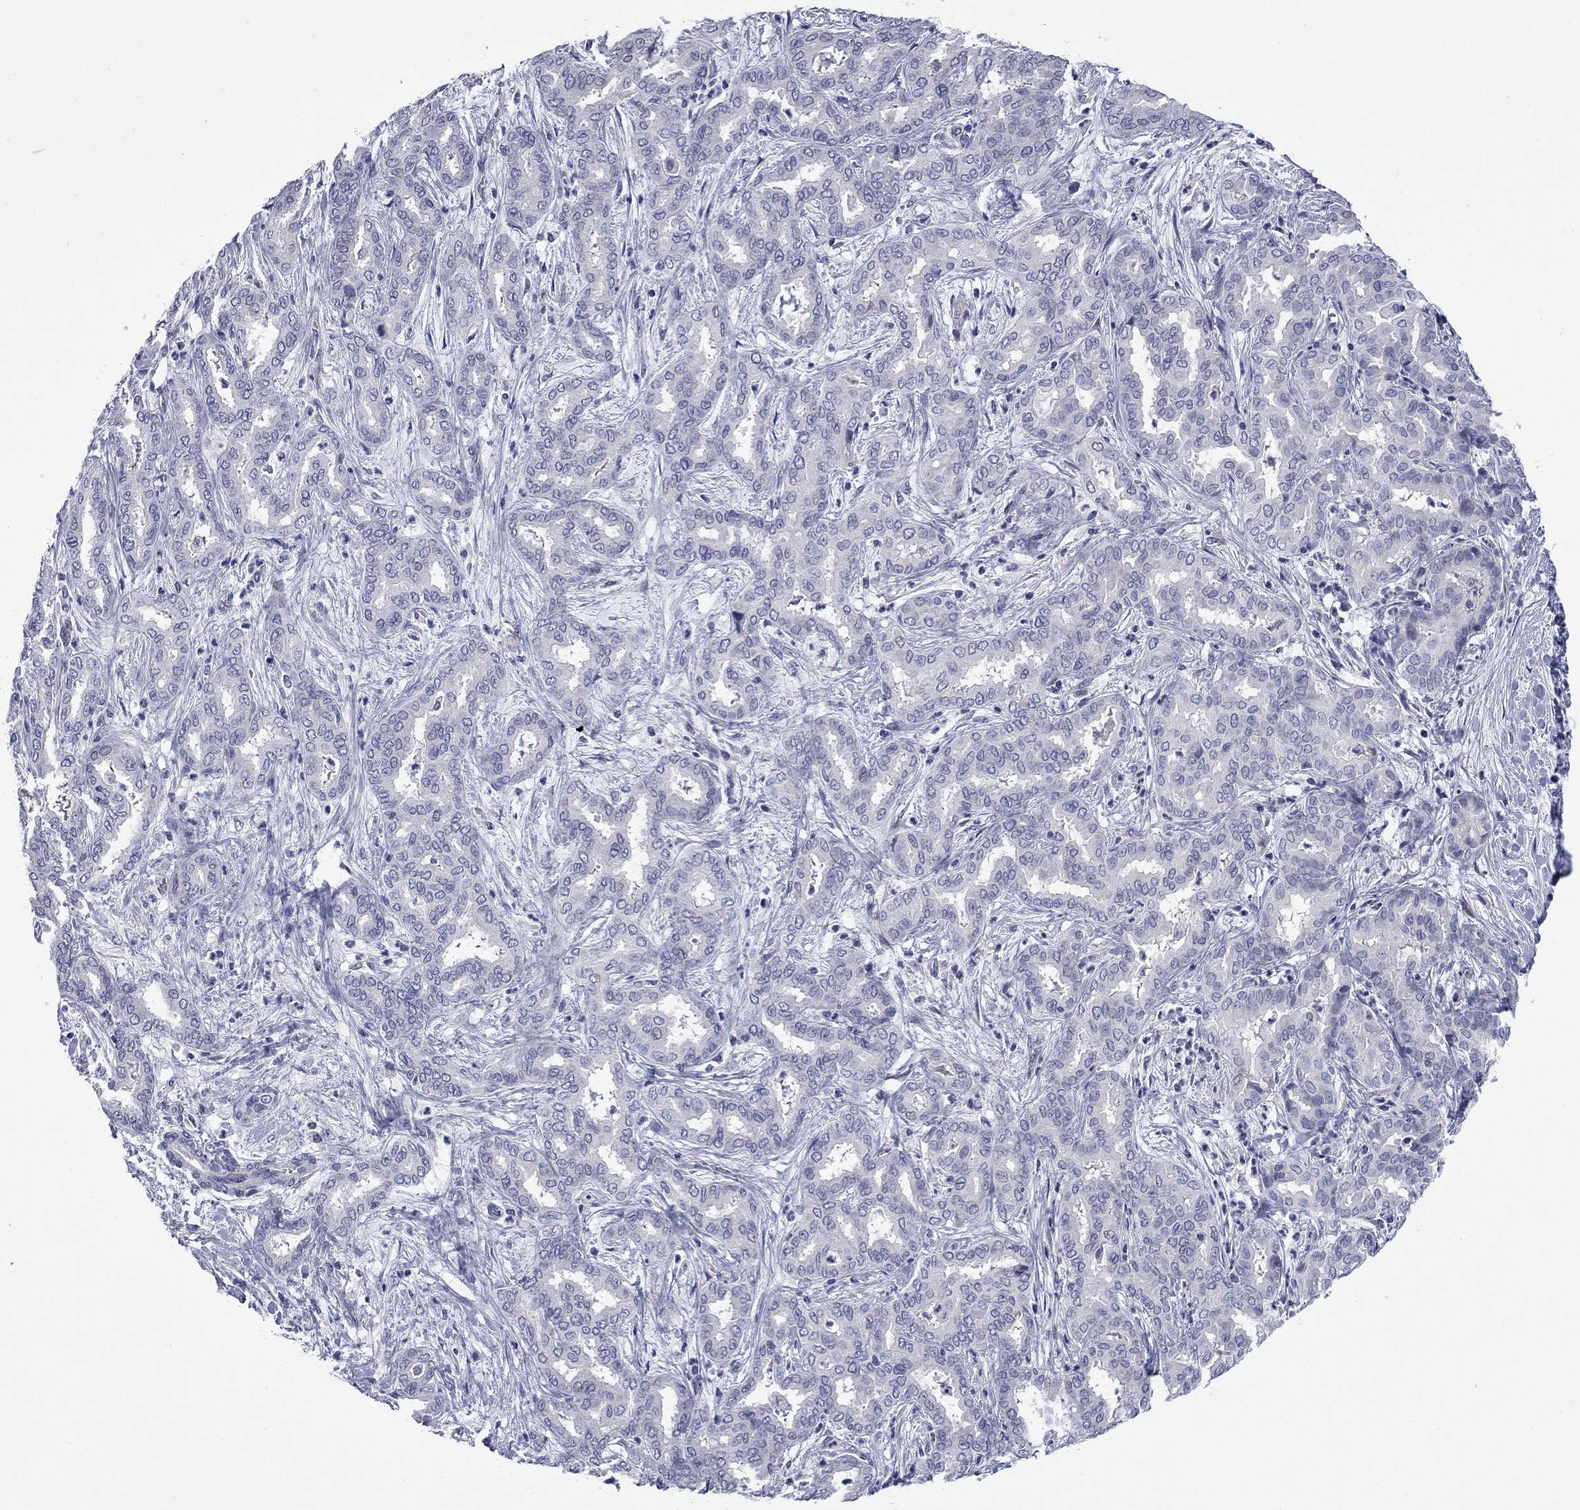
{"staining": {"intensity": "negative", "quantity": "none", "location": "none"}, "tissue": "liver cancer", "cell_type": "Tumor cells", "image_type": "cancer", "snomed": [{"axis": "morphology", "description": "Cholangiocarcinoma"}, {"axis": "topography", "description": "Liver"}], "caption": "Liver cancer stained for a protein using immunohistochemistry shows no positivity tumor cells.", "gene": "CTNNBIP1", "patient": {"sex": "female", "age": 64}}